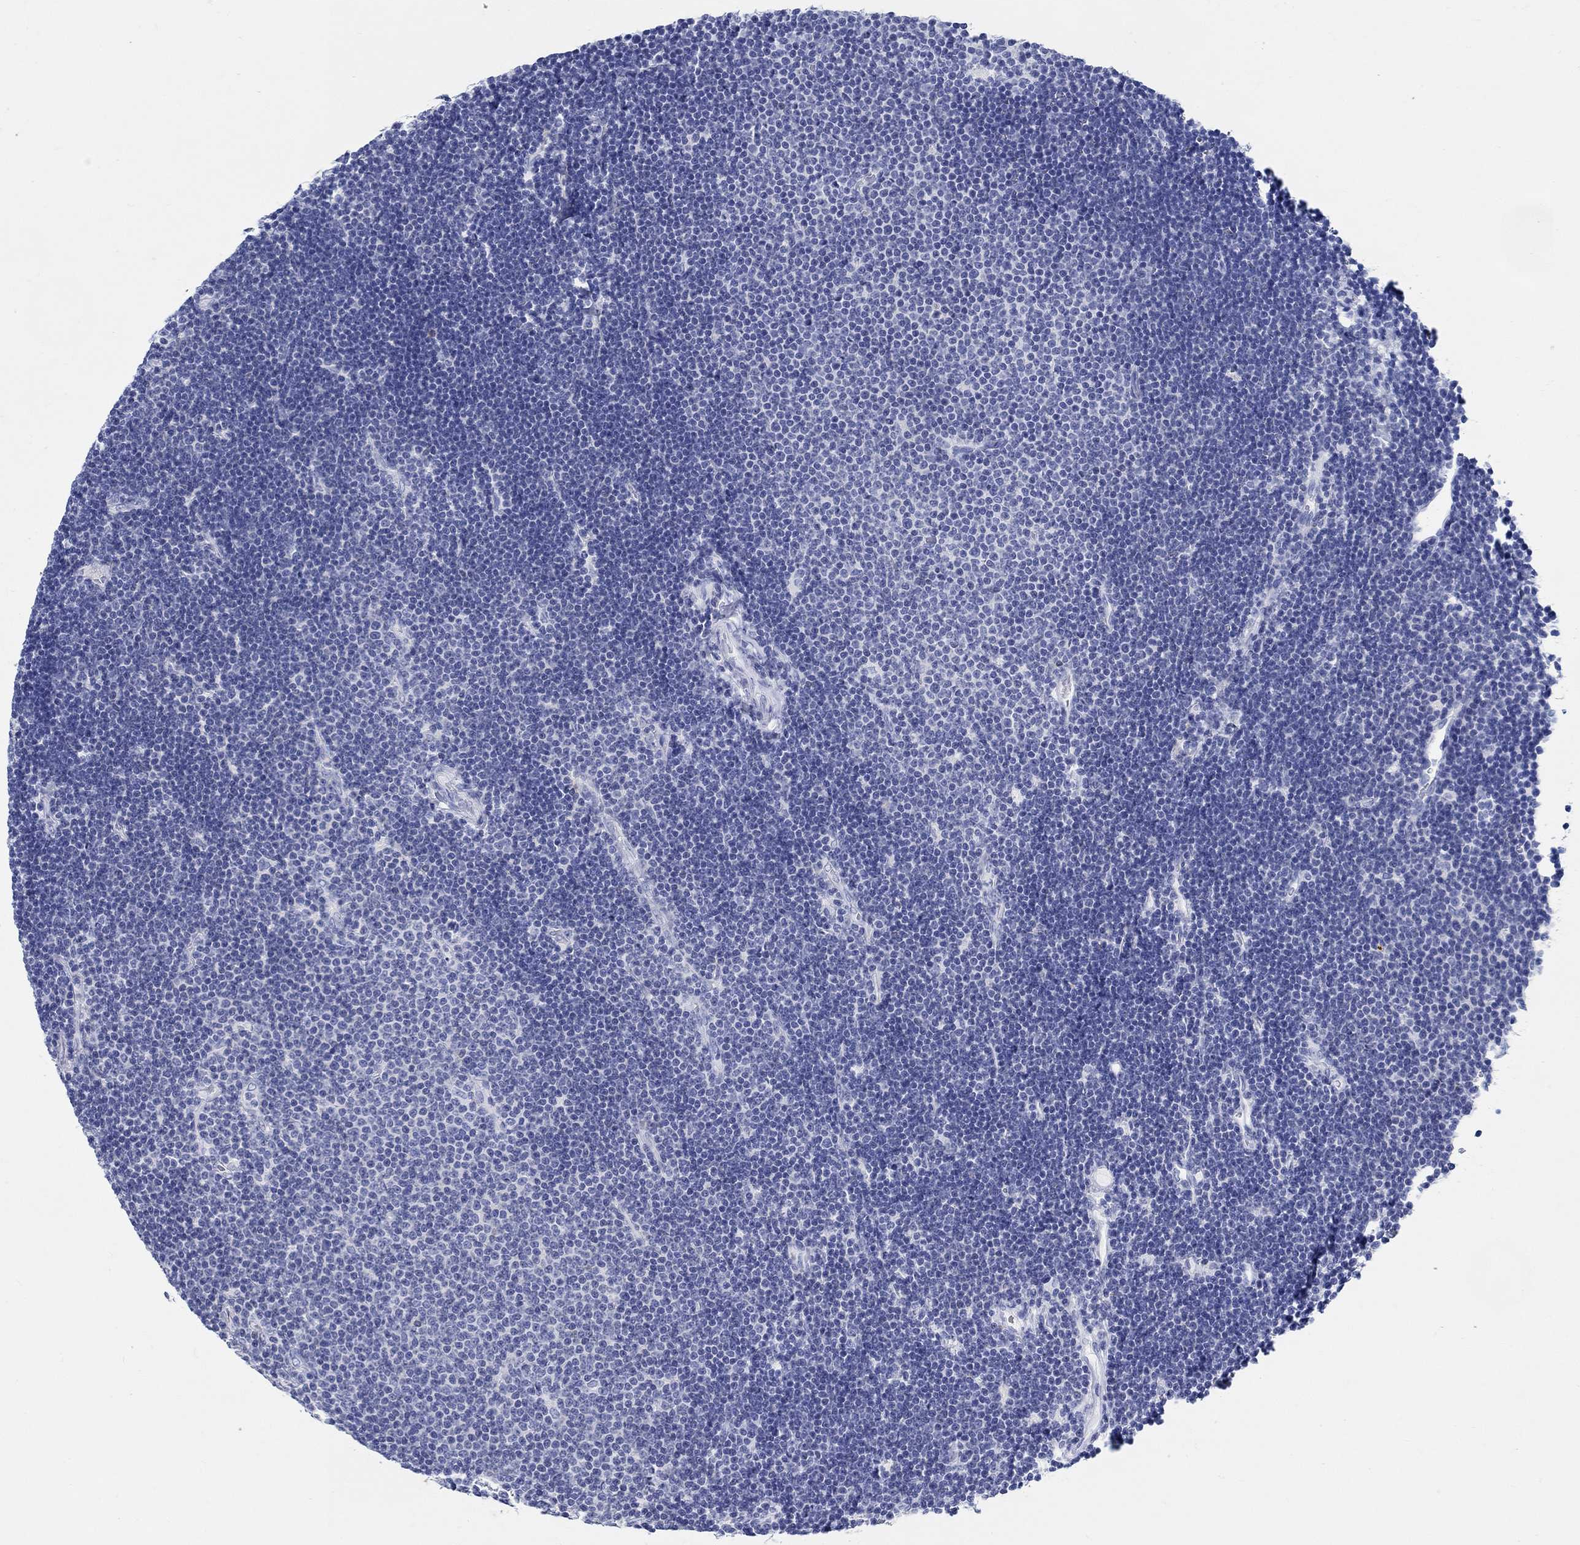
{"staining": {"intensity": "negative", "quantity": "none", "location": "none"}, "tissue": "lymphoma", "cell_type": "Tumor cells", "image_type": "cancer", "snomed": [{"axis": "morphology", "description": "Malignant lymphoma, non-Hodgkin's type, Low grade"}, {"axis": "topography", "description": "Brain"}], "caption": "Immunohistochemical staining of low-grade malignant lymphoma, non-Hodgkin's type displays no significant positivity in tumor cells. (Brightfield microscopy of DAB IHC at high magnification).", "gene": "FBXO2", "patient": {"sex": "female", "age": 66}}